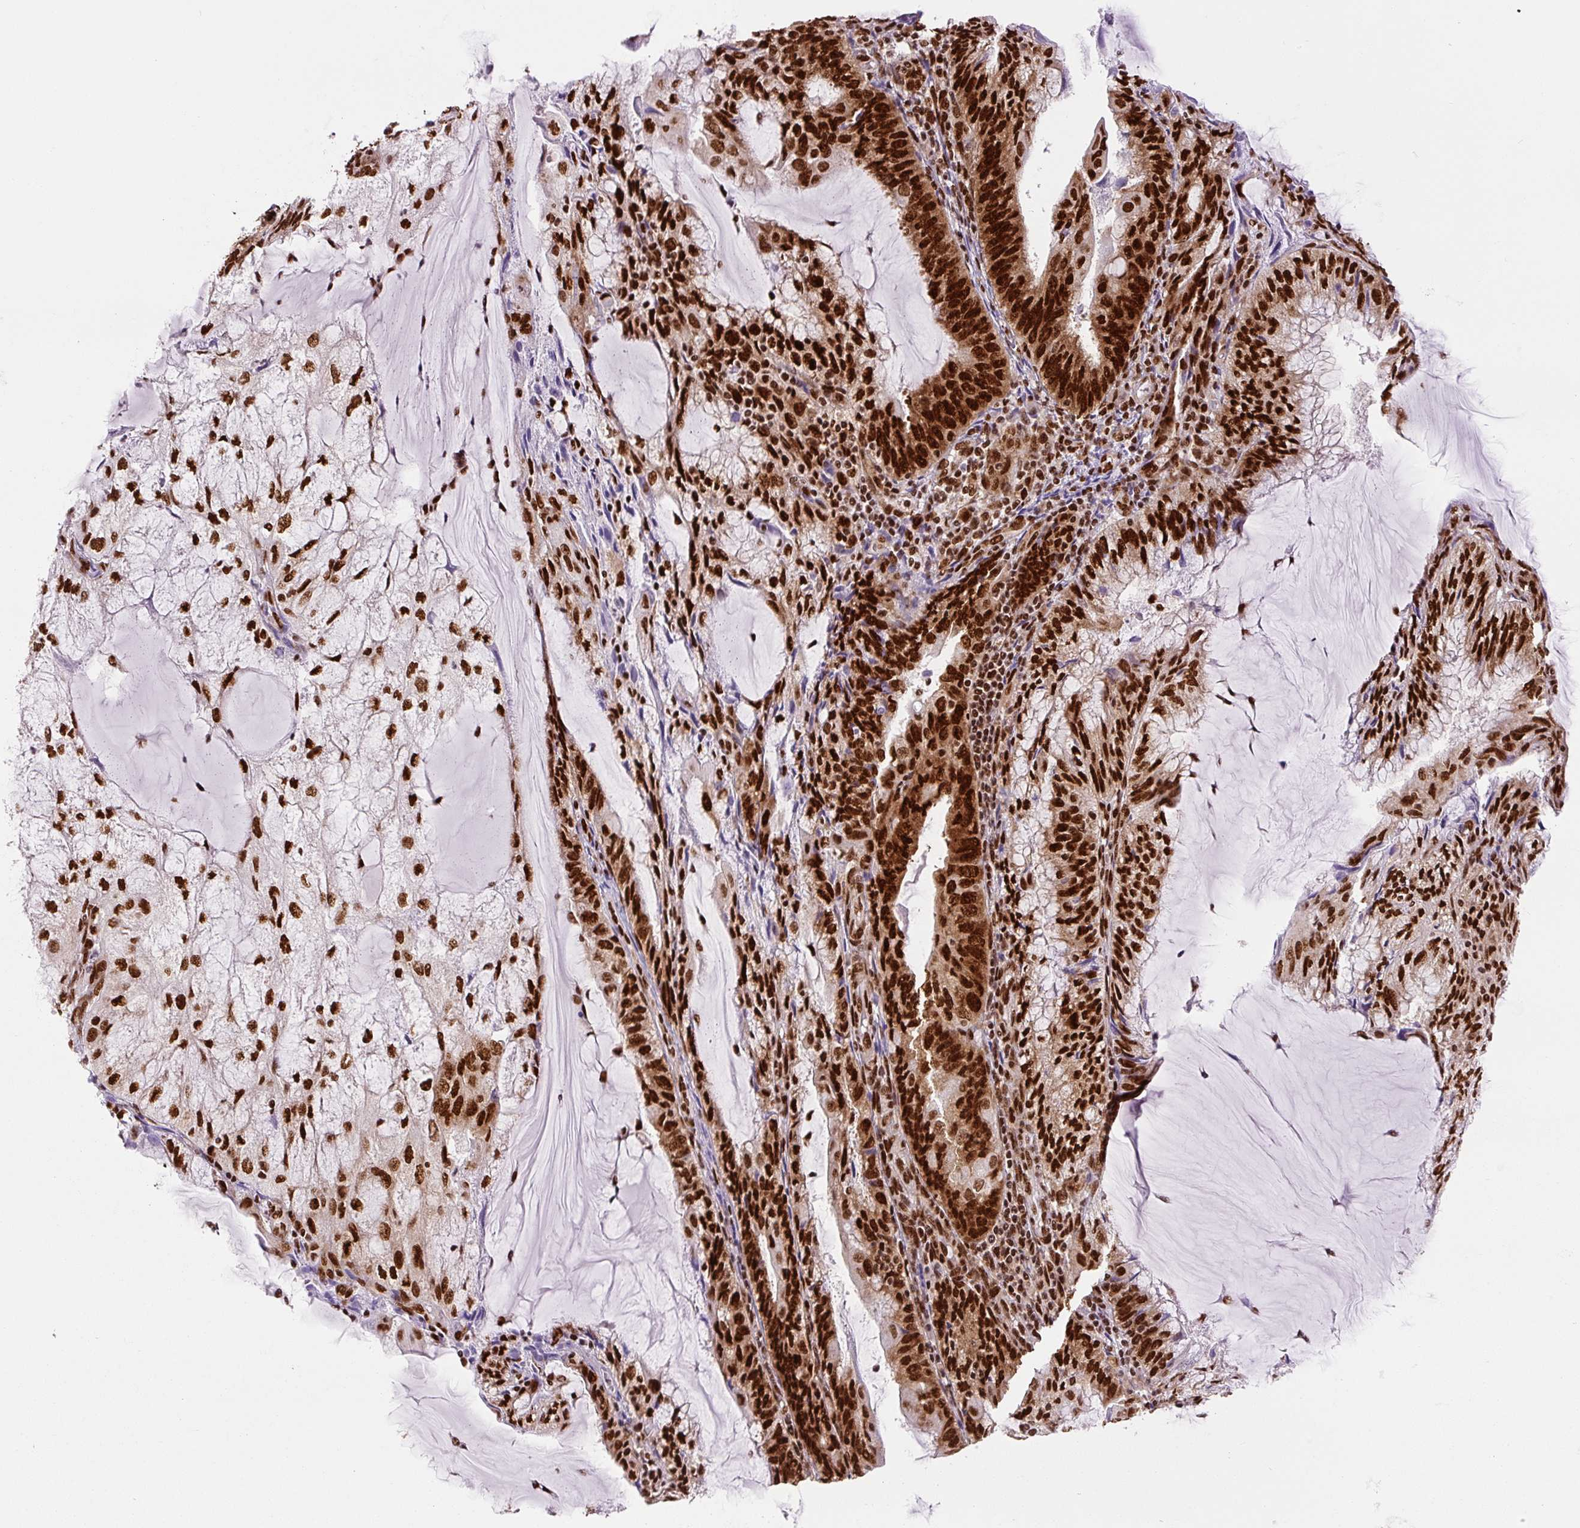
{"staining": {"intensity": "strong", "quantity": ">75%", "location": "nuclear"}, "tissue": "endometrial cancer", "cell_type": "Tumor cells", "image_type": "cancer", "snomed": [{"axis": "morphology", "description": "Adenocarcinoma, NOS"}, {"axis": "topography", "description": "Endometrium"}], "caption": "Endometrial cancer (adenocarcinoma) stained with DAB immunohistochemistry displays high levels of strong nuclear positivity in about >75% of tumor cells.", "gene": "FUS", "patient": {"sex": "female", "age": 81}}